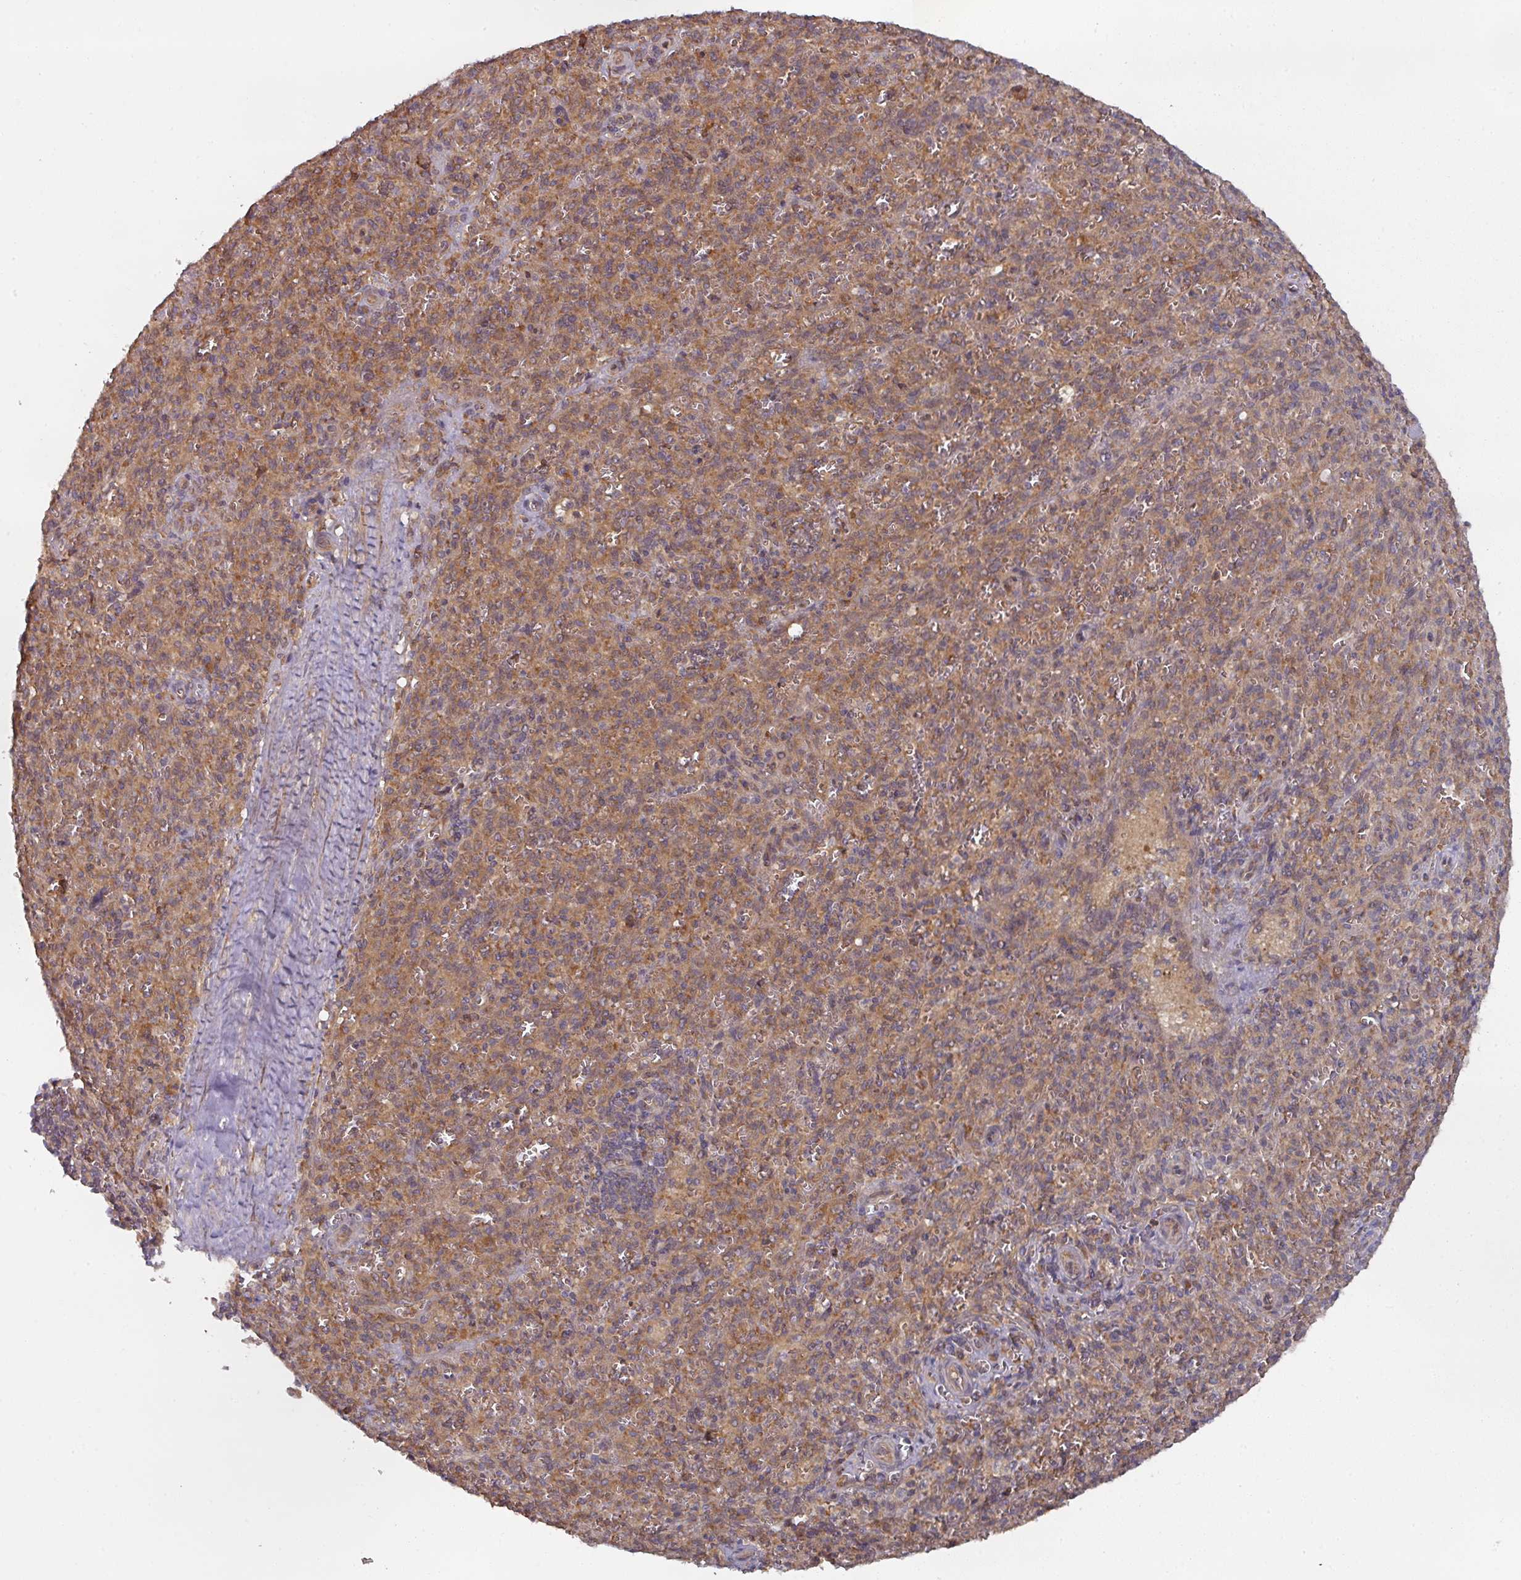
{"staining": {"intensity": "moderate", "quantity": ">75%", "location": "cytoplasmic/membranous"}, "tissue": "spleen", "cell_type": "Cells in red pulp", "image_type": "normal", "snomed": [{"axis": "morphology", "description": "Normal tissue, NOS"}, {"axis": "topography", "description": "Spleen"}], "caption": "IHC staining of benign spleen, which exhibits medium levels of moderate cytoplasmic/membranous expression in approximately >75% of cells in red pulp indicating moderate cytoplasmic/membranous protein expression. The staining was performed using DAB (3,3'-diaminobenzidine) (brown) for protein detection and nuclei were counterstained in hematoxylin (blue).", "gene": "CEP95", "patient": {"sex": "female", "age": 26}}